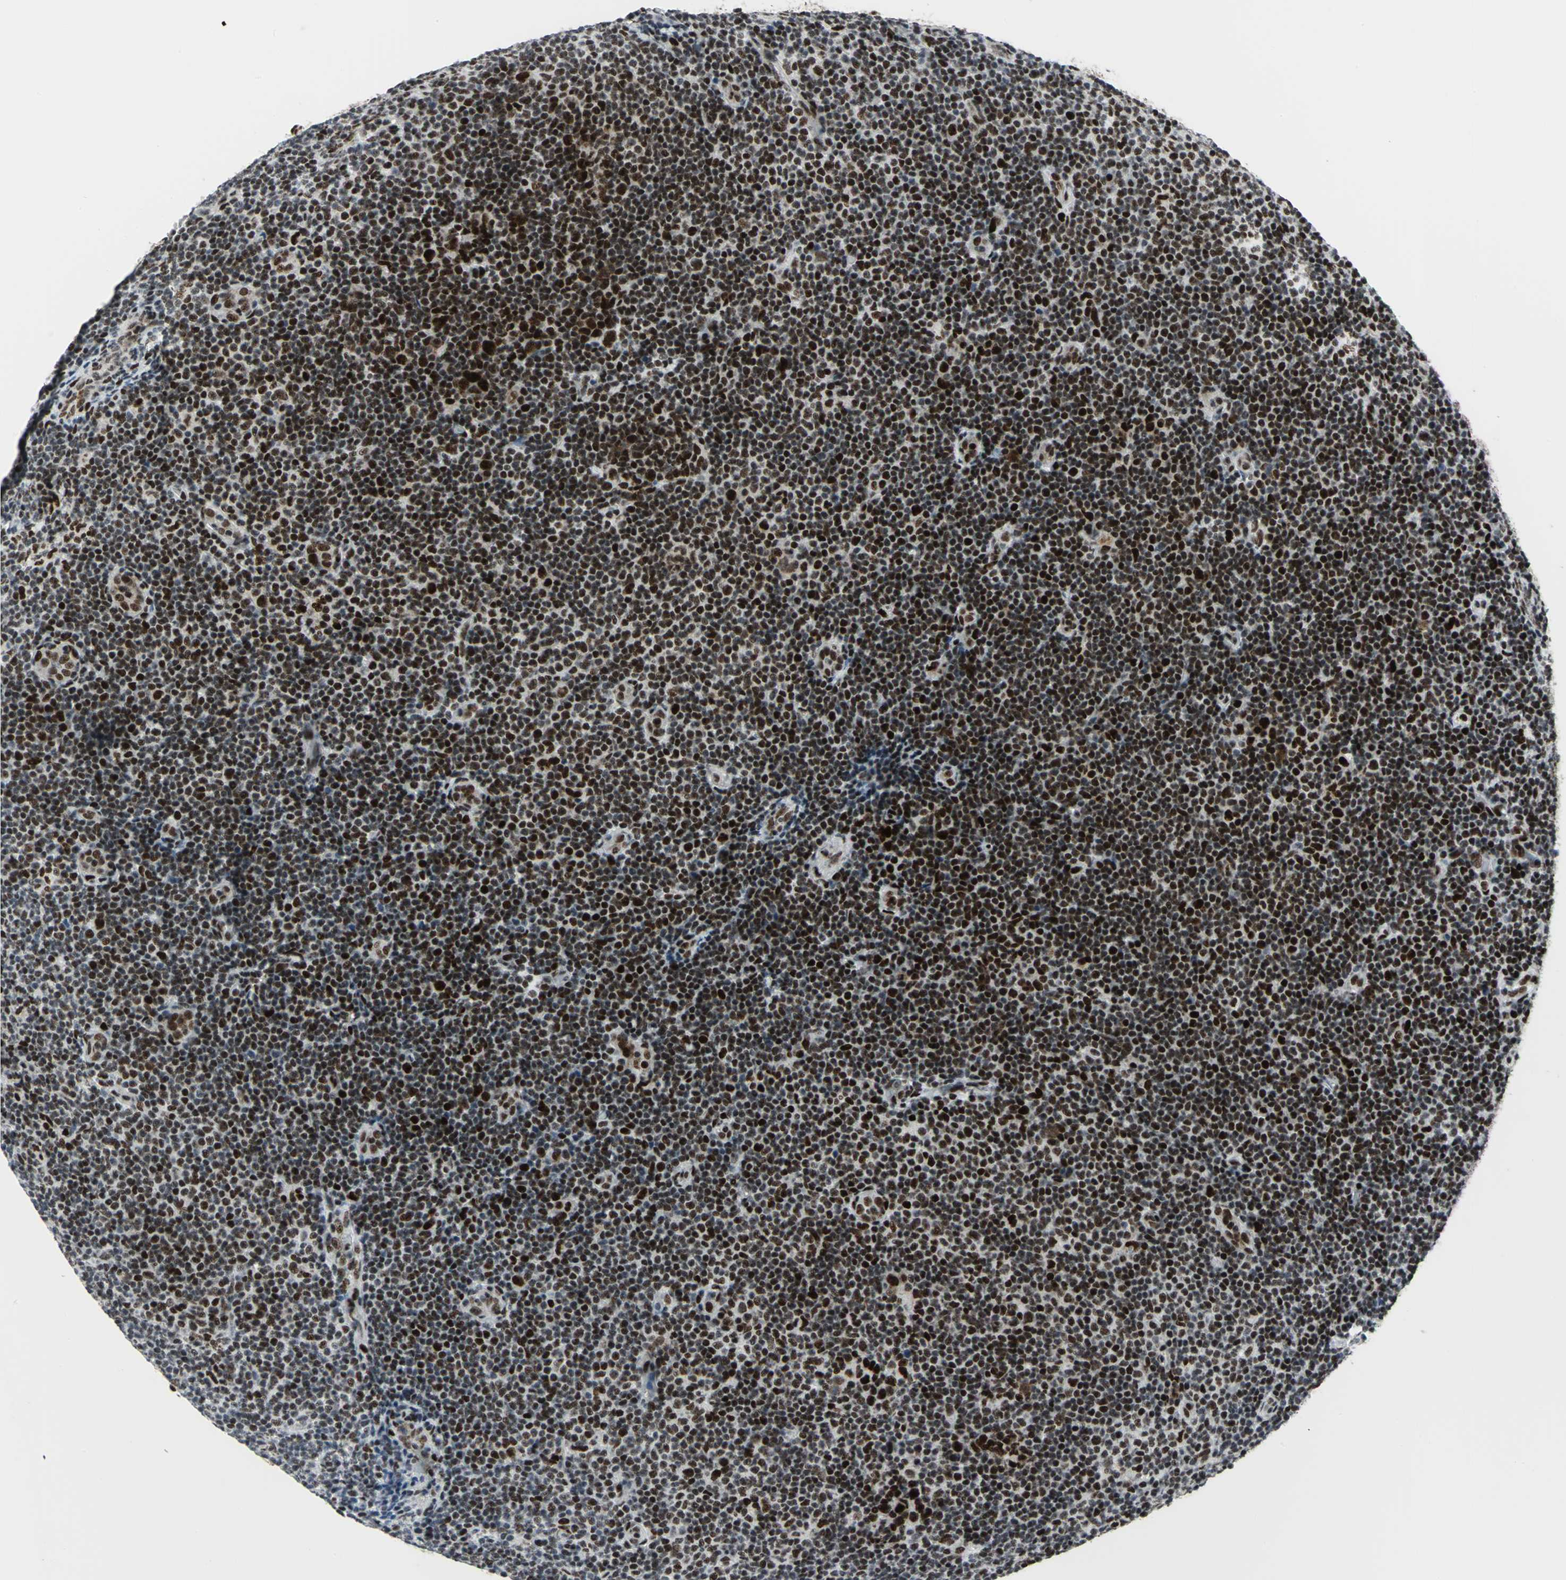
{"staining": {"intensity": "strong", "quantity": ">75%", "location": "nuclear"}, "tissue": "lymphoma", "cell_type": "Tumor cells", "image_type": "cancer", "snomed": [{"axis": "morphology", "description": "Malignant lymphoma, non-Hodgkin's type, Low grade"}, {"axis": "topography", "description": "Lymph node"}], "caption": "This micrograph demonstrates low-grade malignant lymphoma, non-Hodgkin's type stained with immunohistochemistry (IHC) to label a protein in brown. The nuclear of tumor cells show strong positivity for the protein. Nuclei are counter-stained blue.", "gene": "SMARCA4", "patient": {"sex": "male", "age": 83}}